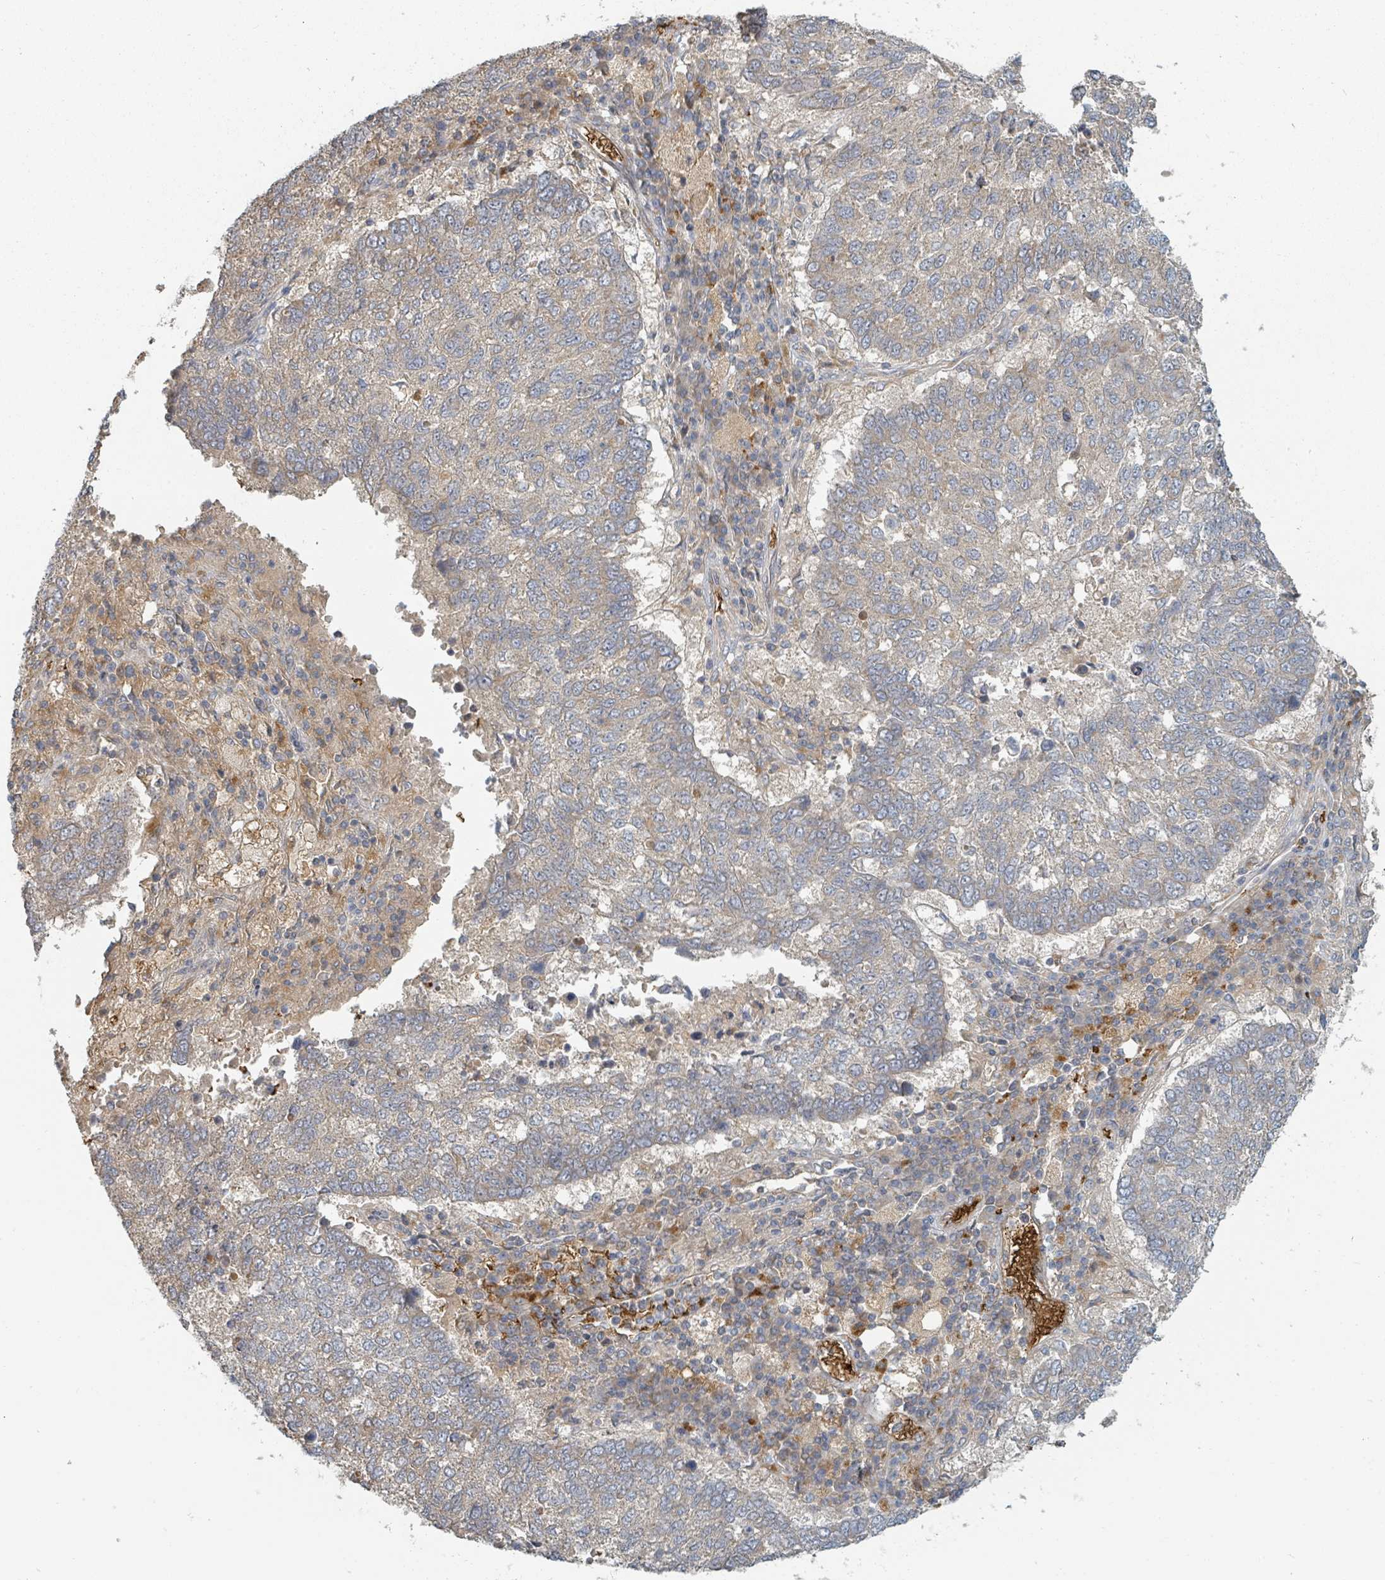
{"staining": {"intensity": "weak", "quantity": "25%-75%", "location": "cytoplasmic/membranous"}, "tissue": "lung cancer", "cell_type": "Tumor cells", "image_type": "cancer", "snomed": [{"axis": "morphology", "description": "Squamous cell carcinoma, NOS"}, {"axis": "topography", "description": "Lung"}], "caption": "Immunohistochemistry of lung cancer (squamous cell carcinoma) demonstrates low levels of weak cytoplasmic/membranous positivity in about 25%-75% of tumor cells. Using DAB (3,3'-diaminobenzidine) (brown) and hematoxylin (blue) stains, captured at high magnification using brightfield microscopy.", "gene": "TRPC4AP", "patient": {"sex": "male", "age": 73}}